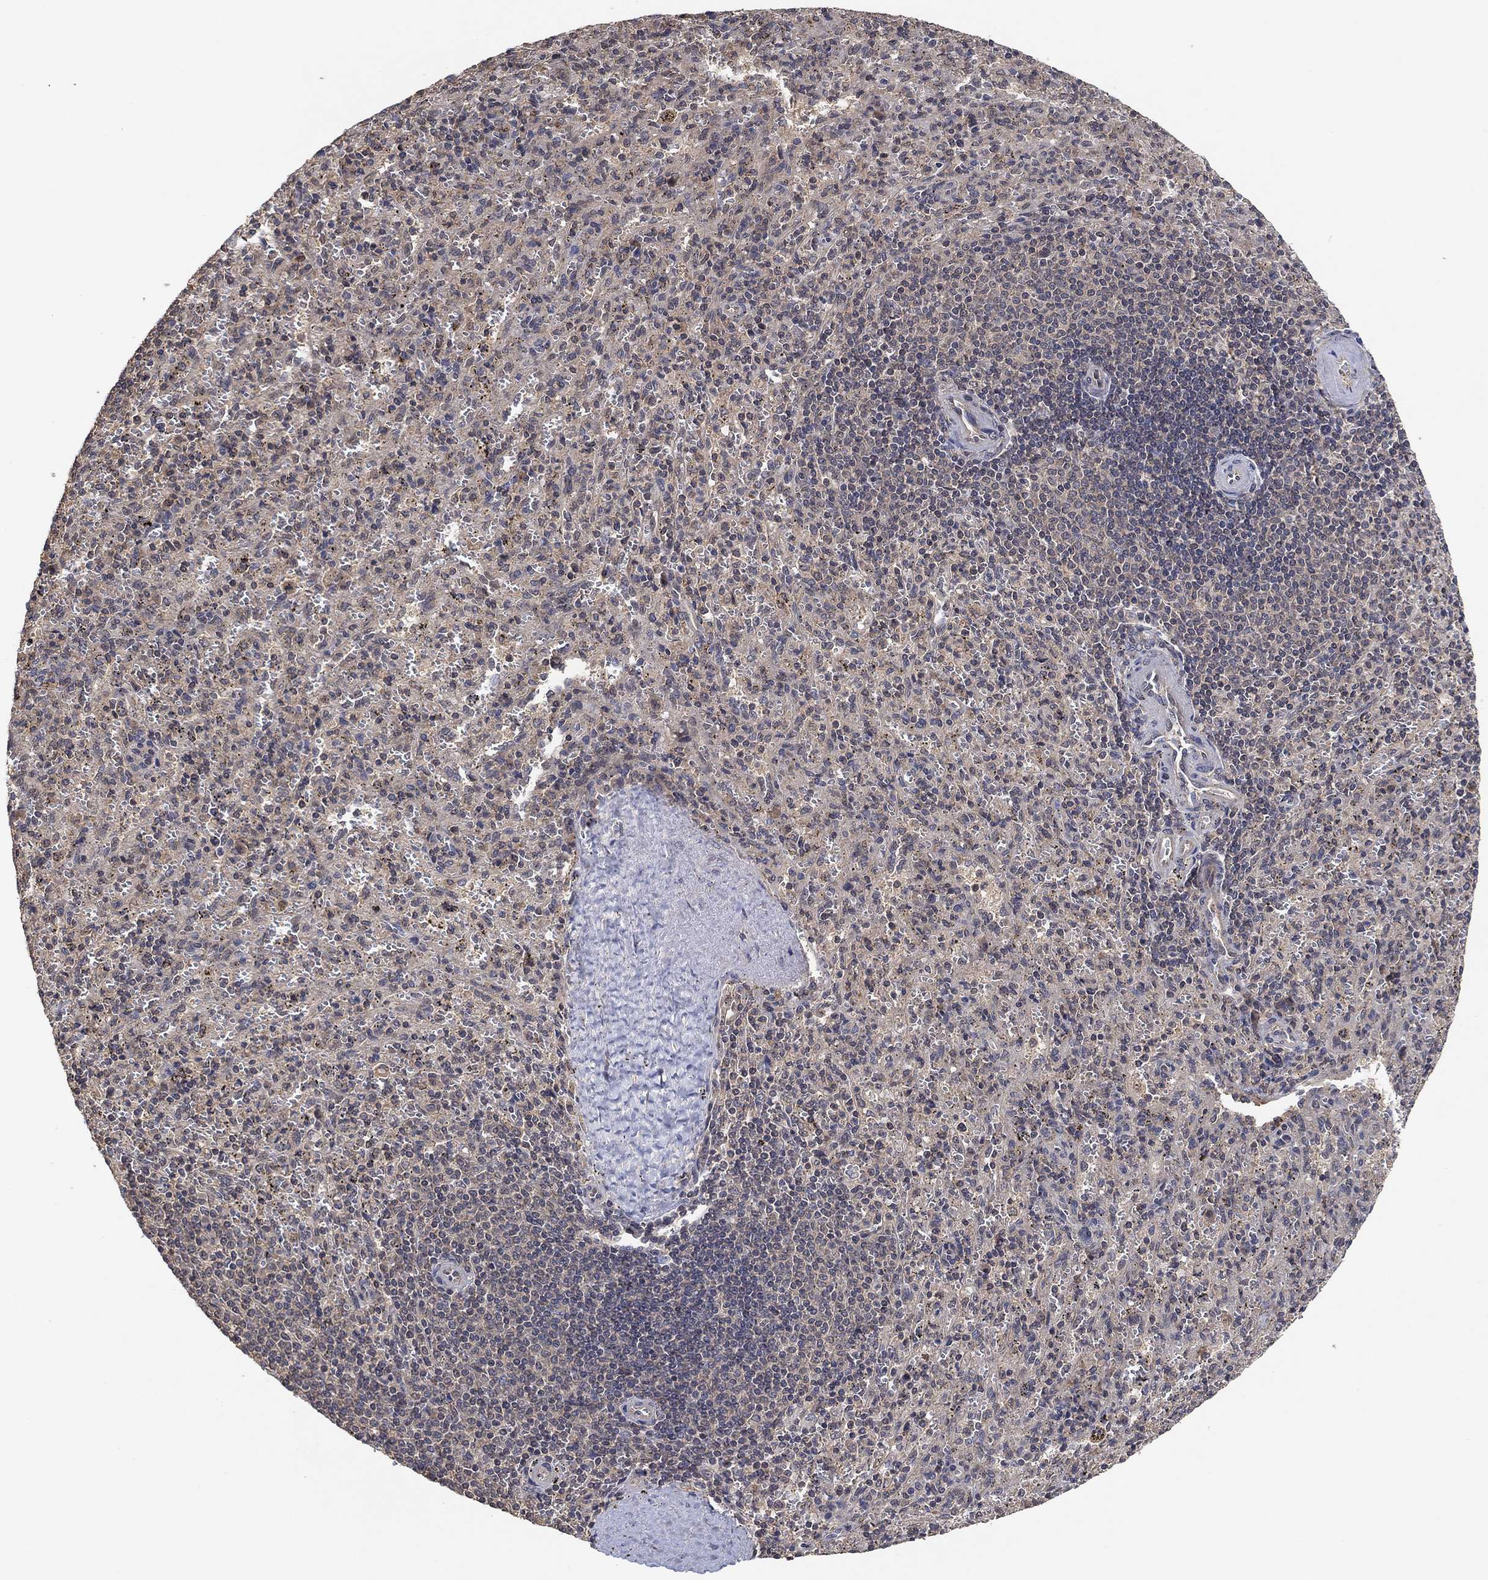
{"staining": {"intensity": "negative", "quantity": "none", "location": "none"}, "tissue": "spleen", "cell_type": "Cells in red pulp", "image_type": "normal", "snomed": [{"axis": "morphology", "description": "Normal tissue, NOS"}, {"axis": "topography", "description": "Spleen"}], "caption": "Immunohistochemistry (IHC) micrograph of benign spleen: spleen stained with DAB displays no significant protein staining in cells in red pulp. (DAB immunohistochemistry, high magnification).", "gene": "CCDC43", "patient": {"sex": "male", "age": 57}}